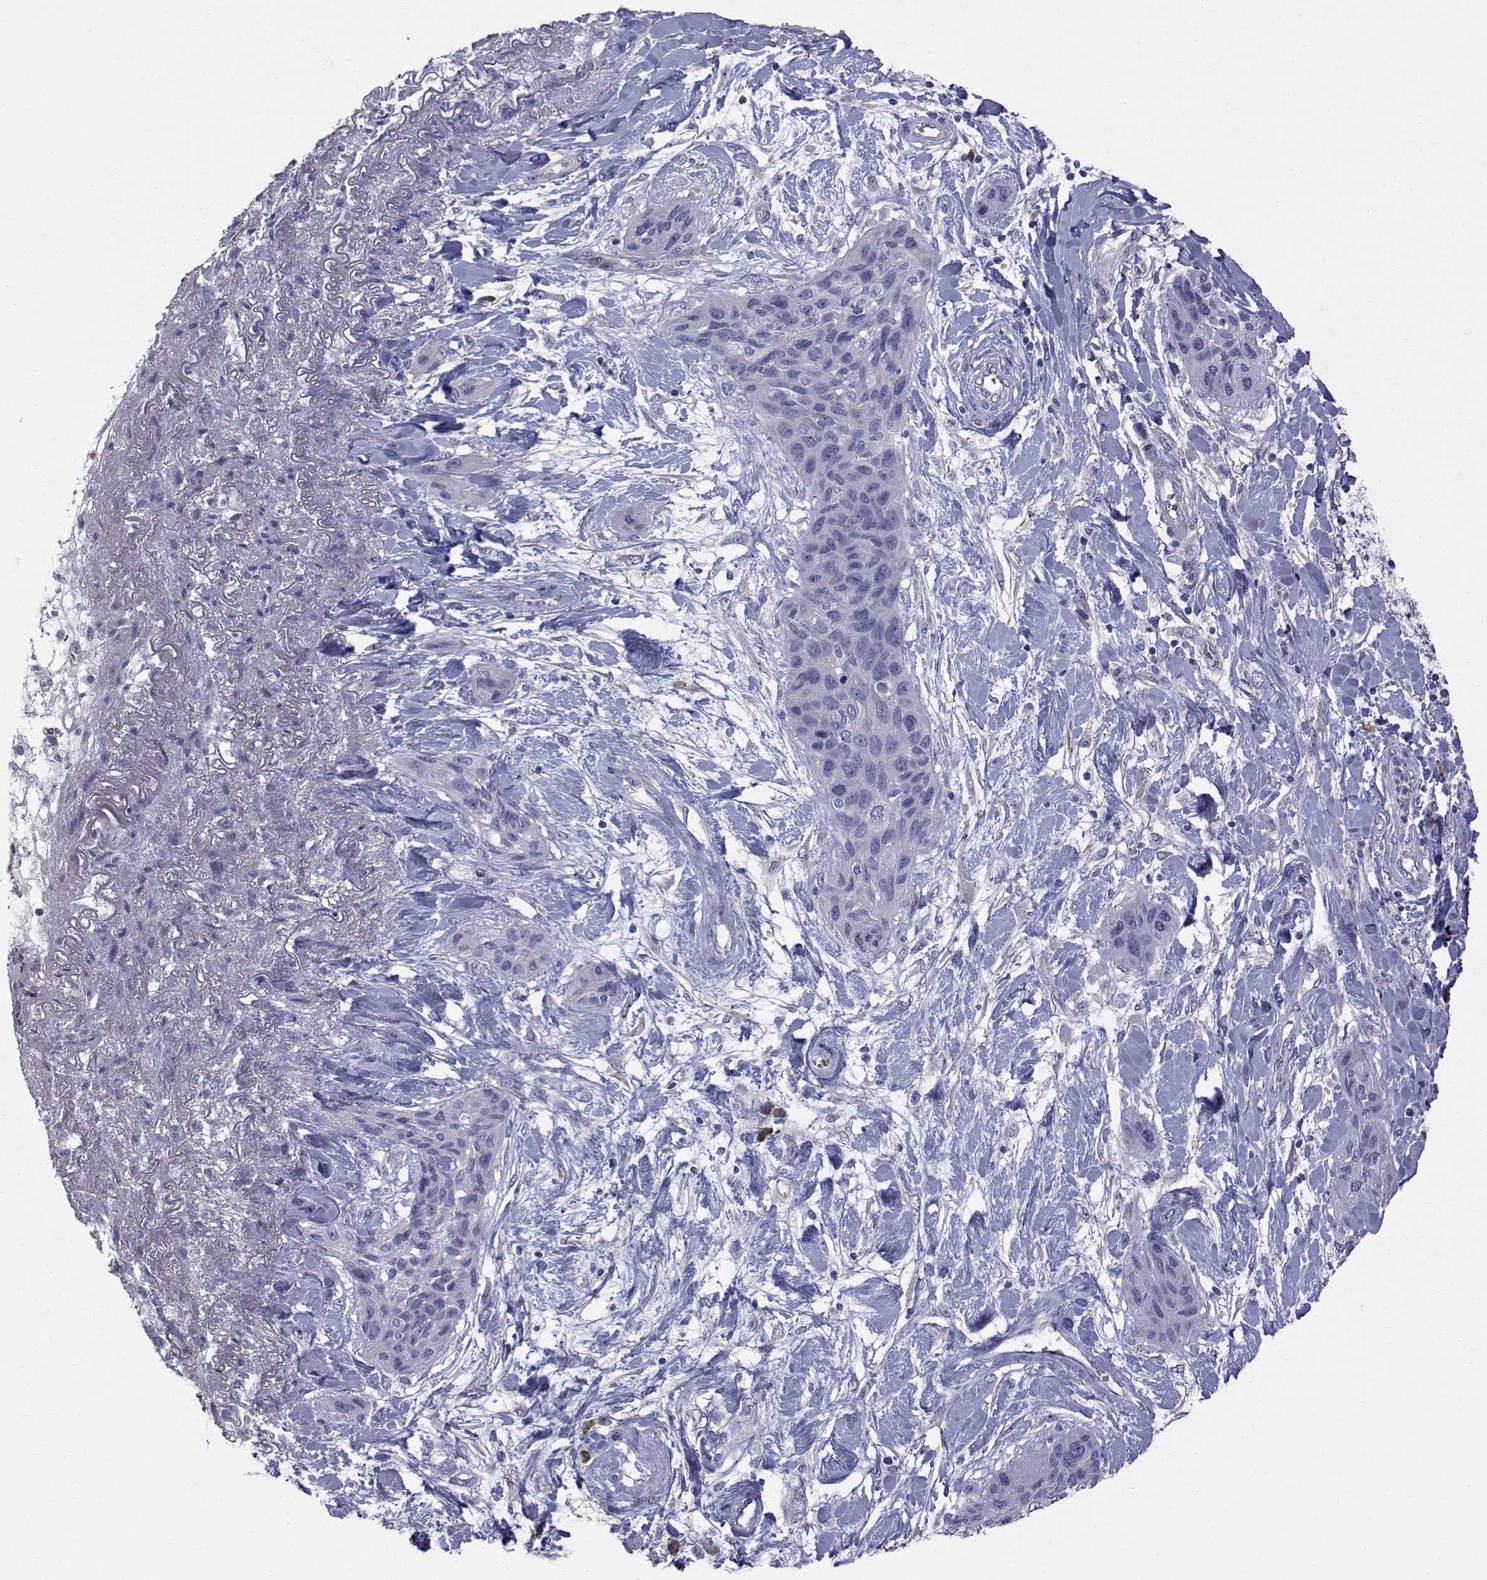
{"staining": {"intensity": "negative", "quantity": "none", "location": "none"}, "tissue": "lung cancer", "cell_type": "Tumor cells", "image_type": "cancer", "snomed": [{"axis": "morphology", "description": "Squamous cell carcinoma, NOS"}, {"axis": "topography", "description": "Lung"}], "caption": "Lung cancer was stained to show a protein in brown. There is no significant staining in tumor cells.", "gene": "QPCT", "patient": {"sex": "female", "age": 70}}